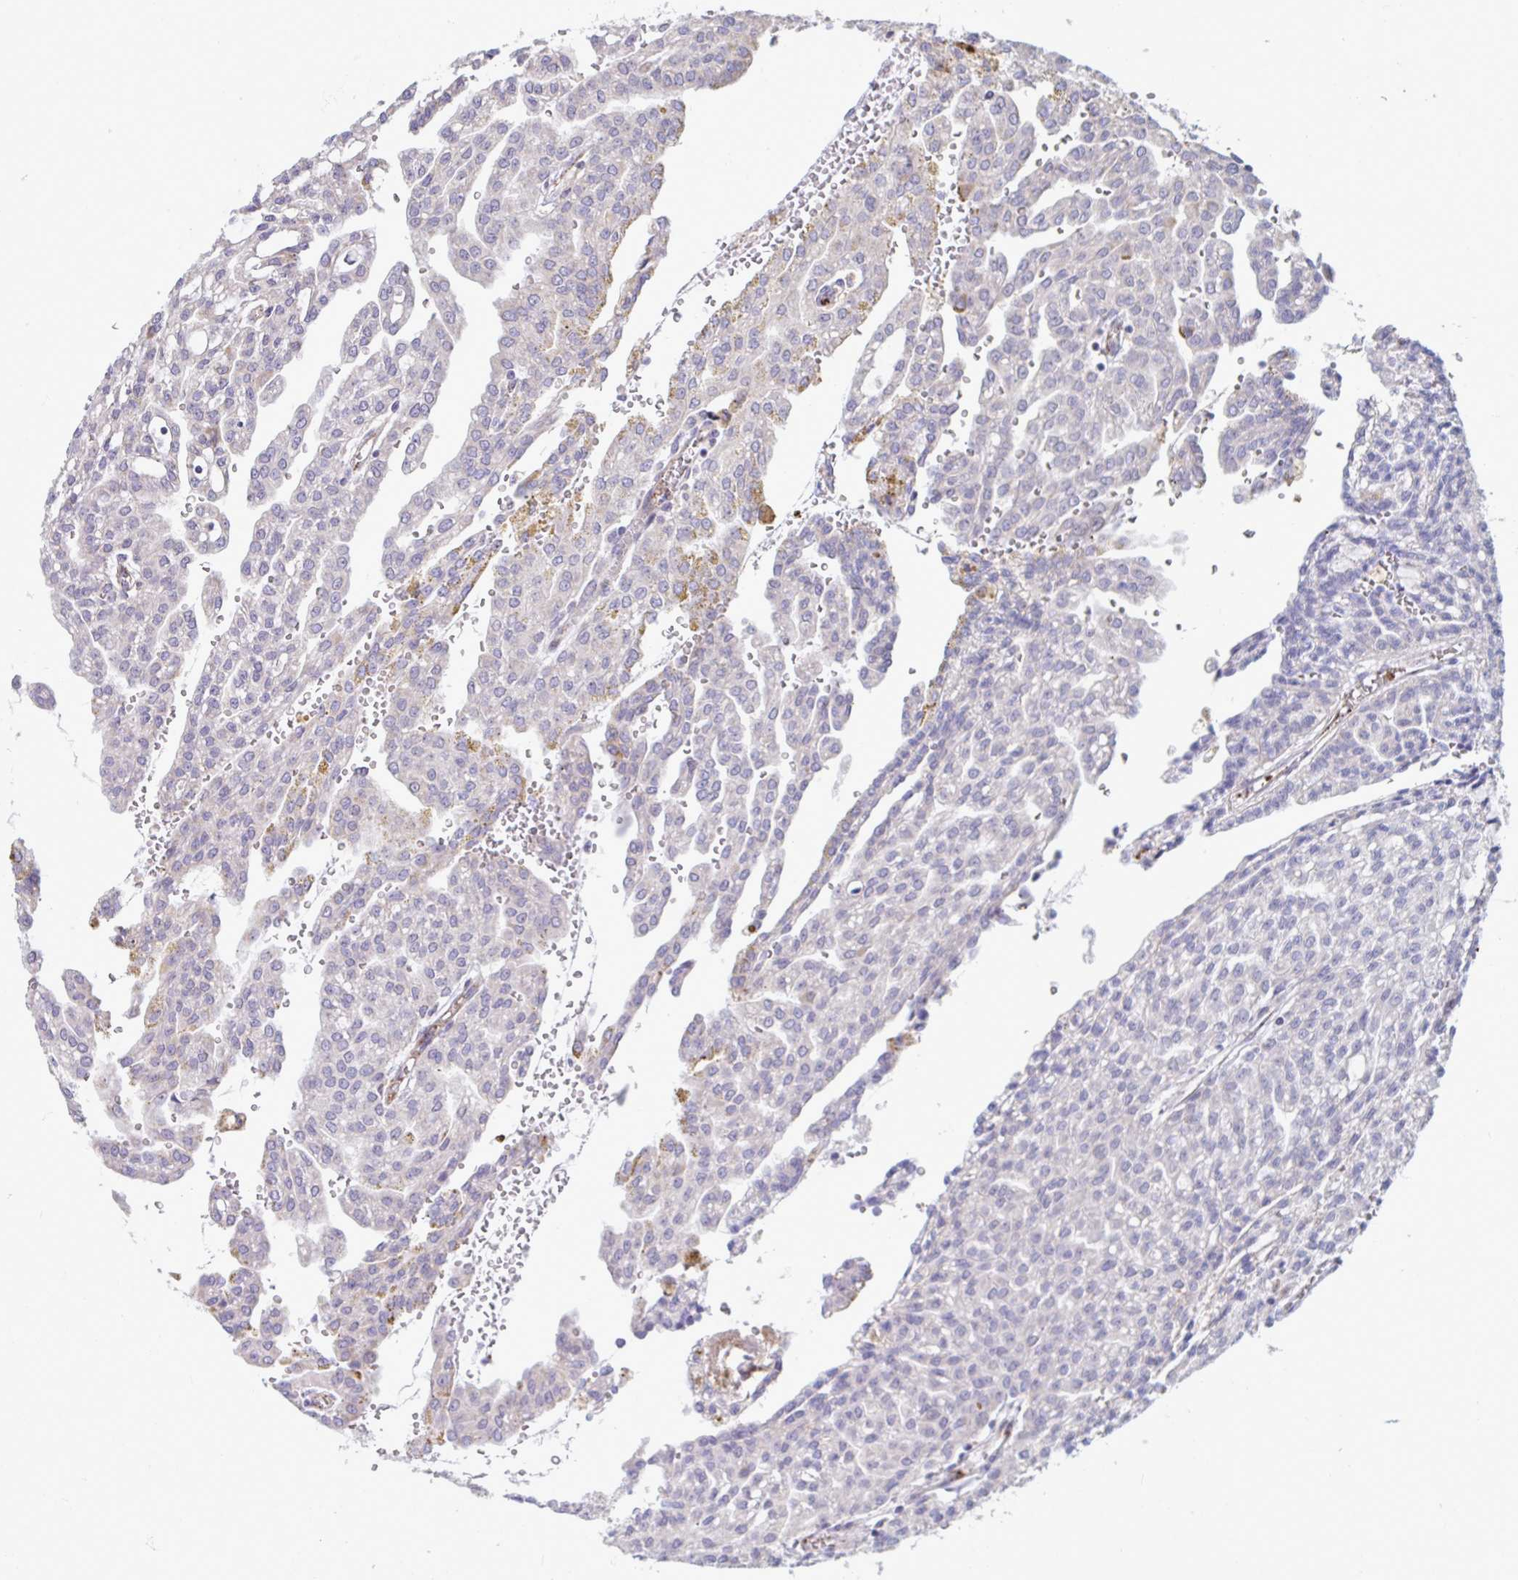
{"staining": {"intensity": "negative", "quantity": "none", "location": "none"}, "tissue": "renal cancer", "cell_type": "Tumor cells", "image_type": "cancer", "snomed": [{"axis": "morphology", "description": "Adenocarcinoma, NOS"}, {"axis": "topography", "description": "Kidney"}], "caption": "The image shows no staining of tumor cells in renal cancer.", "gene": "IL37", "patient": {"sex": "male", "age": 63}}